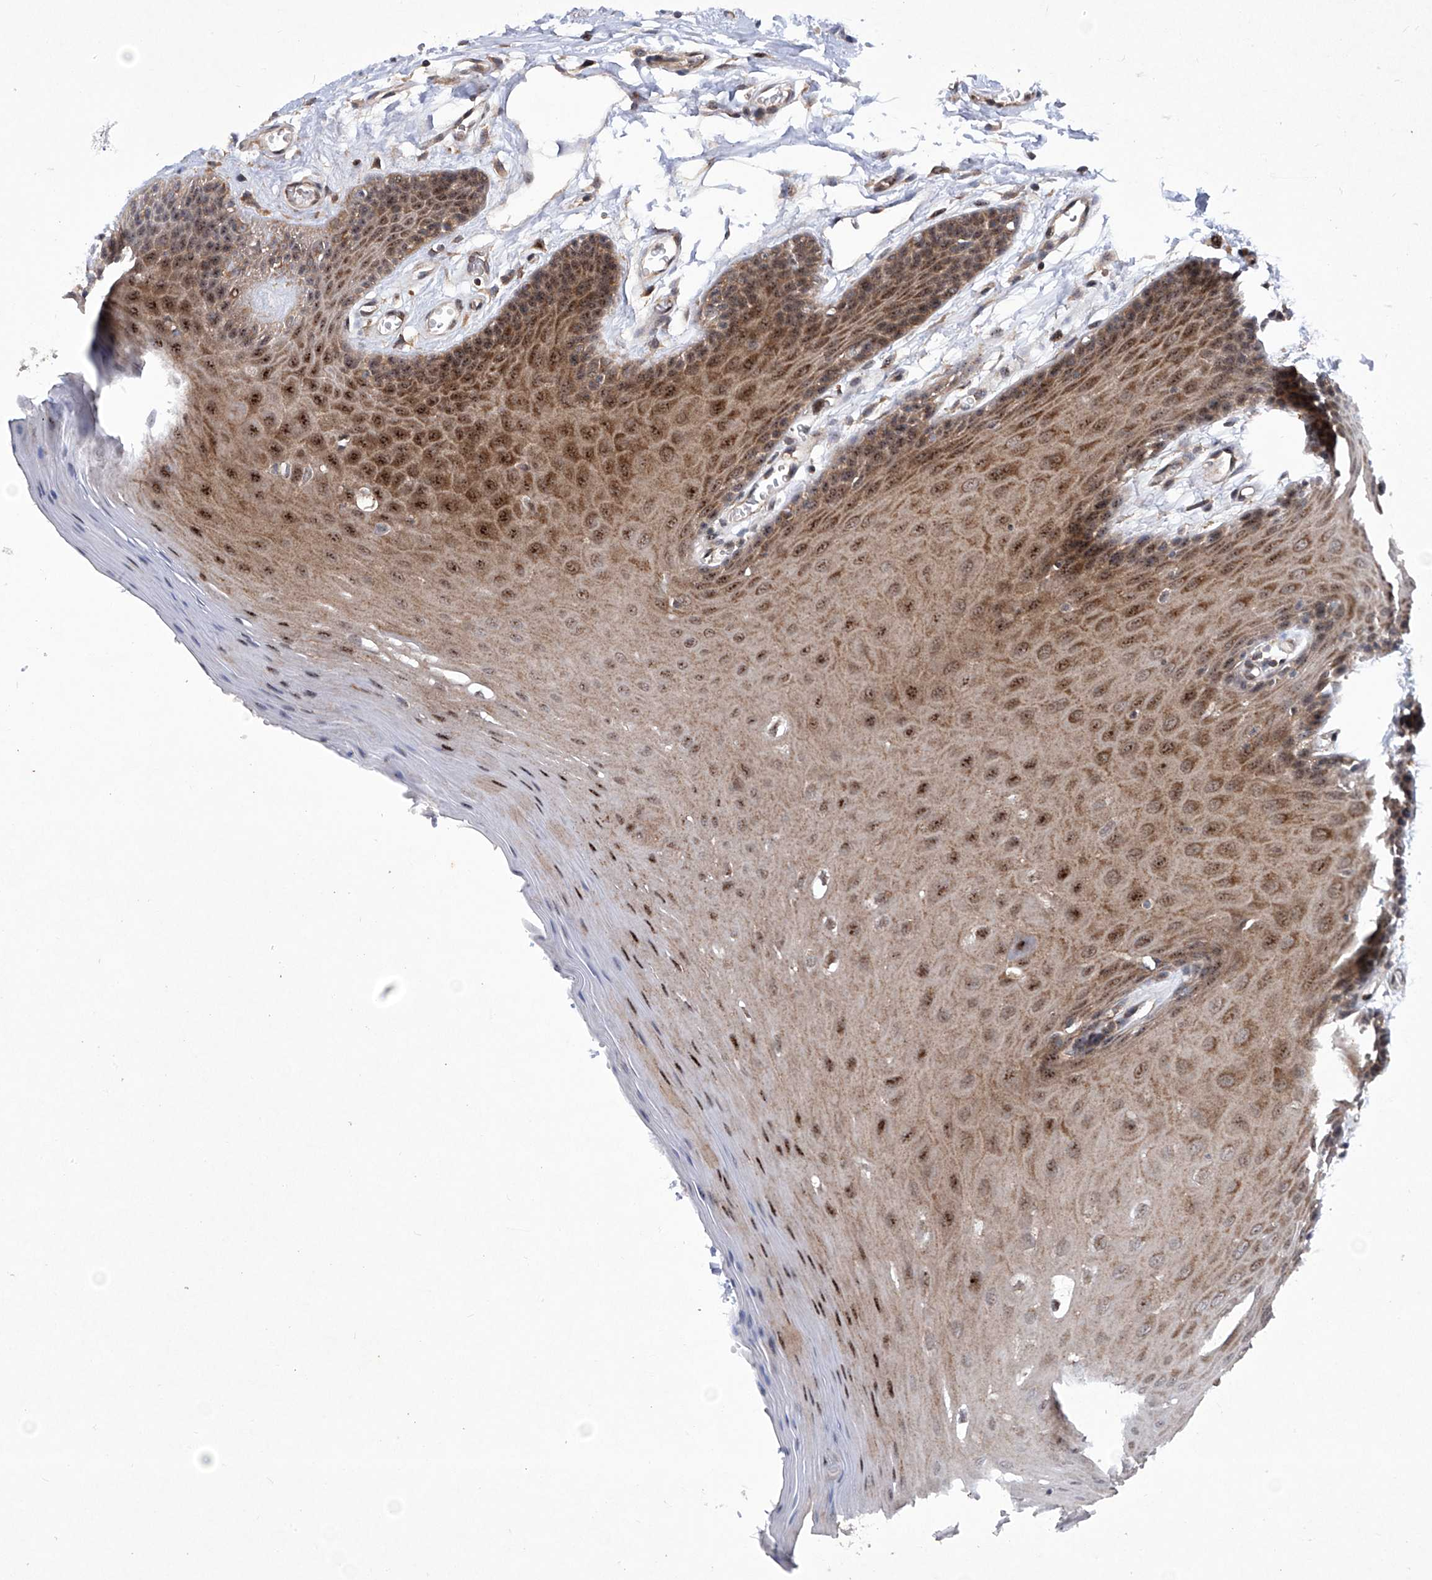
{"staining": {"intensity": "strong", "quantity": "25%-75%", "location": "cytoplasmic/membranous,nuclear"}, "tissue": "oral mucosa", "cell_type": "Squamous epithelial cells", "image_type": "normal", "snomed": [{"axis": "morphology", "description": "Normal tissue, NOS"}, {"axis": "morphology", "description": "Squamous cell carcinoma, NOS"}, {"axis": "topography", "description": "Skeletal muscle"}, {"axis": "topography", "description": "Oral tissue"}, {"axis": "topography", "description": "Salivary gland"}, {"axis": "topography", "description": "Head-Neck"}], "caption": "DAB (3,3'-diaminobenzidine) immunohistochemical staining of benign human oral mucosa displays strong cytoplasmic/membranous,nuclear protein positivity in about 25%-75% of squamous epithelial cells.", "gene": "CISH", "patient": {"sex": "male", "age": 54}}